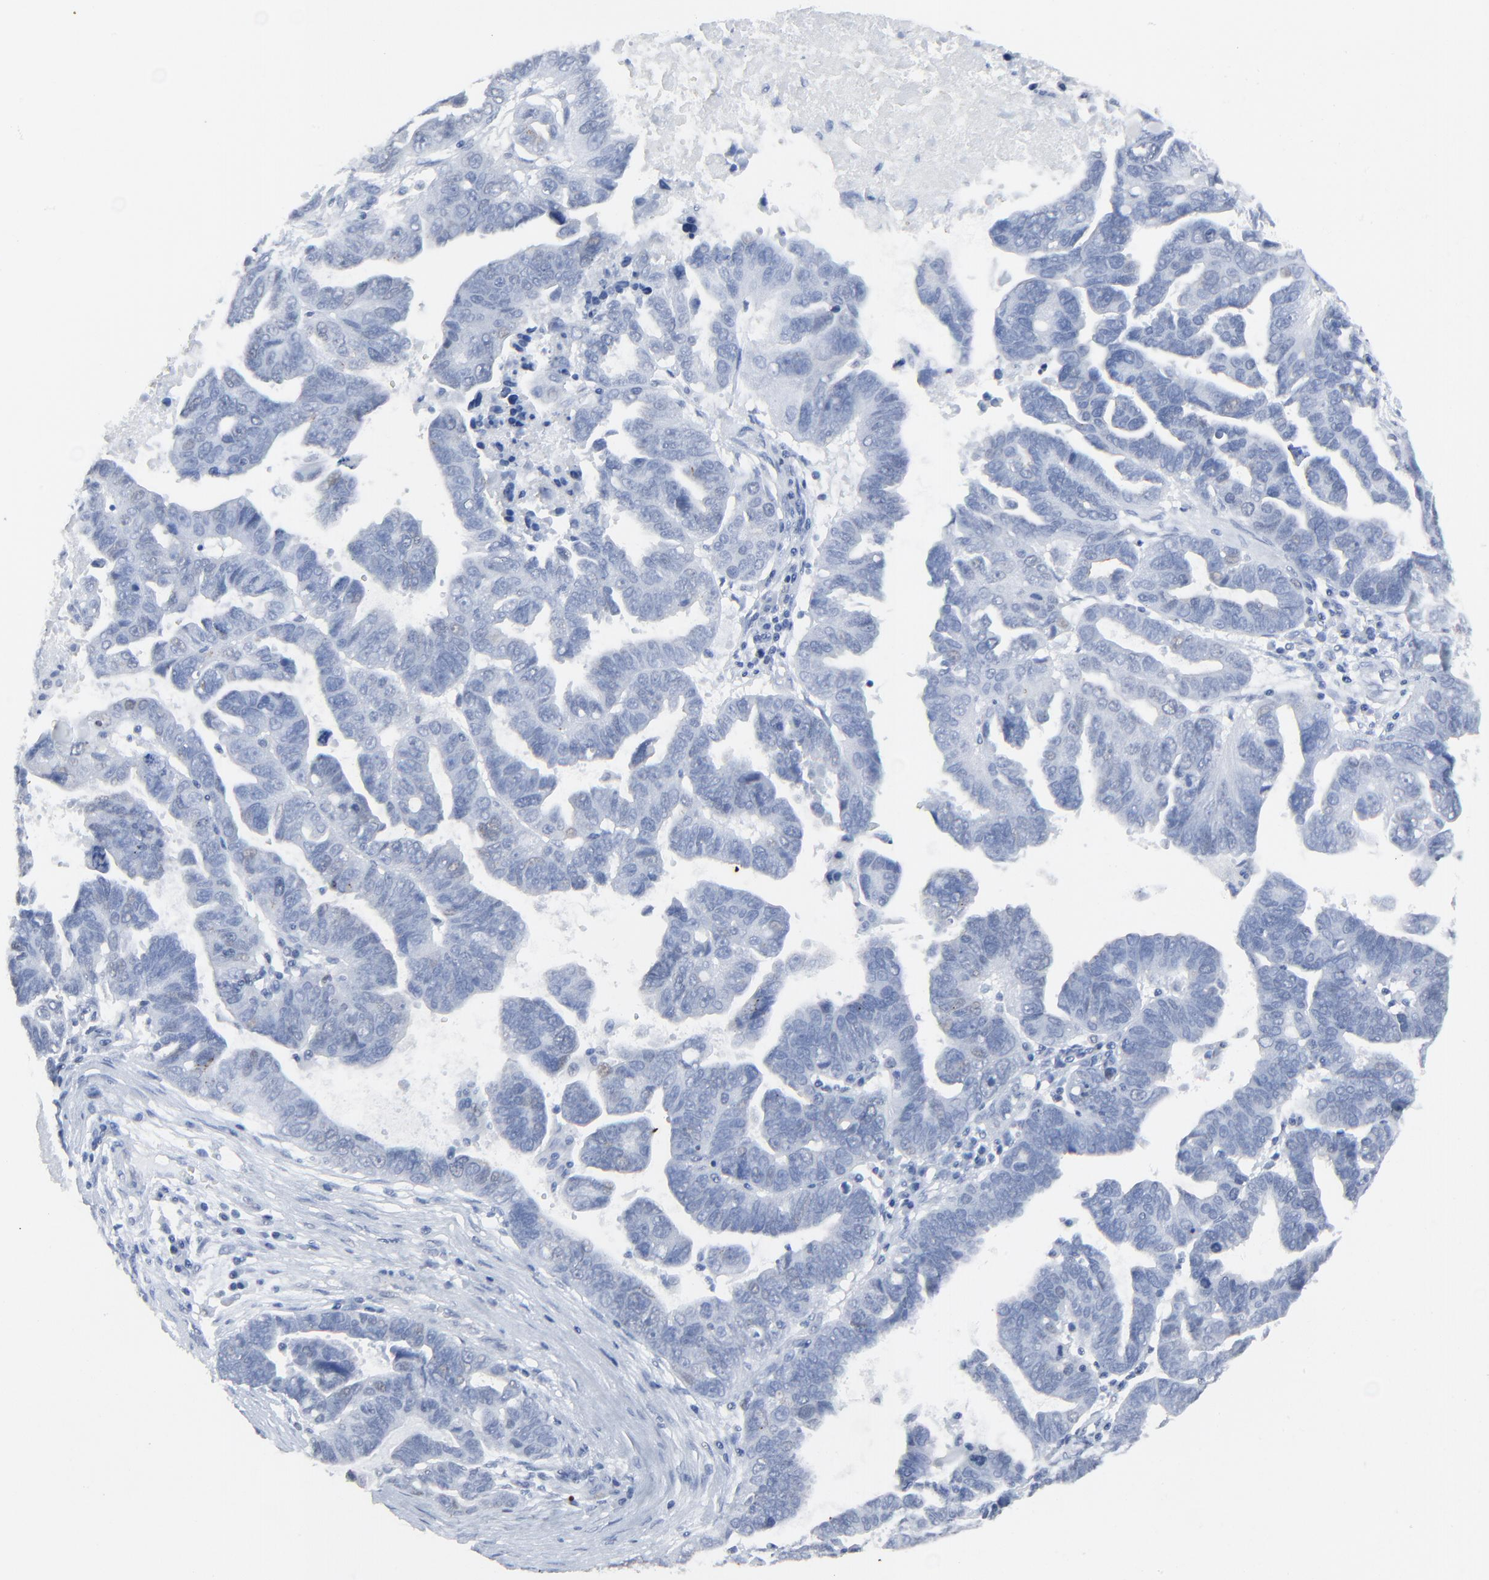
{"staining": {"intensity": "negative", "quantity": "none", "location": "none"}, "tissue": "ovarian cancer", "cell_type": "Tumor cells", "image_type": "cancer", "snomed": [{"axis": "morphology", "description": "Carcinoma, endometroid"}, {"axis": "morphology", "description": "Cystadenocarcinoma, serous, NOS"}, {"axis": "topography", "description": "Ovary"}], "caption": "Immunohistochemical staining of ovarian cancer displays no significant positivity in tumor cells.", "gene": "BIRC3", "patient": {"sex": "female", "age": 45}}